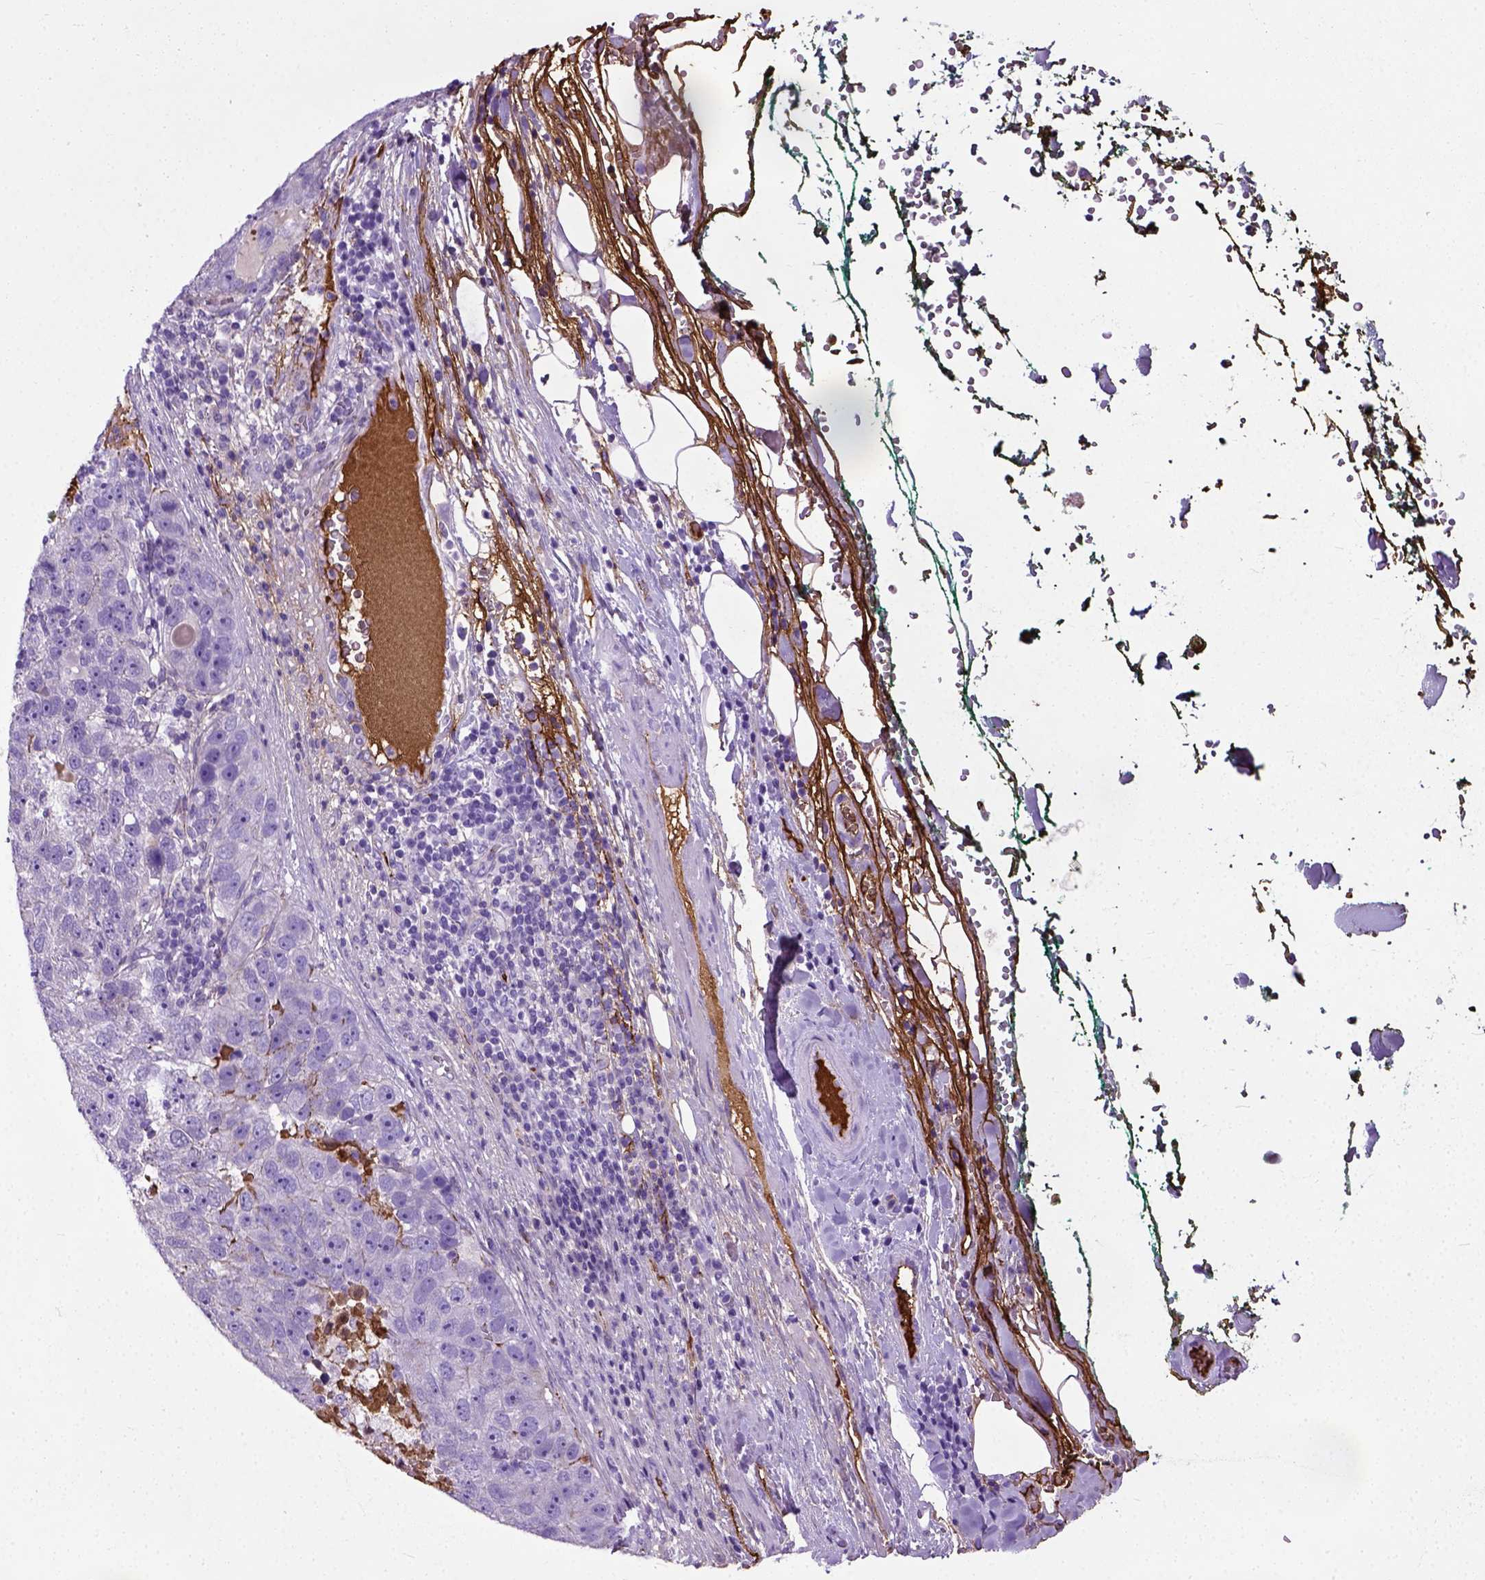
{"staining": {"intensity": "negative", "quantity": "none", "location": "none"}, "tissue": "pancreatic cancer", "cell_type": "Tumor cells", "image_type": "cancer", "snomed": [{"axis": "morphology", "description": "Adenocarcinoma, NOS"}, {"axis": "topography", "description": "Pancreas"}], "caption": "This is an immunohistochemistry image of pancreatic cancer. There is no staining in tumor cells.", "gene": "ADAMTS8", "patient": {"sex": "female", "age": 61}}